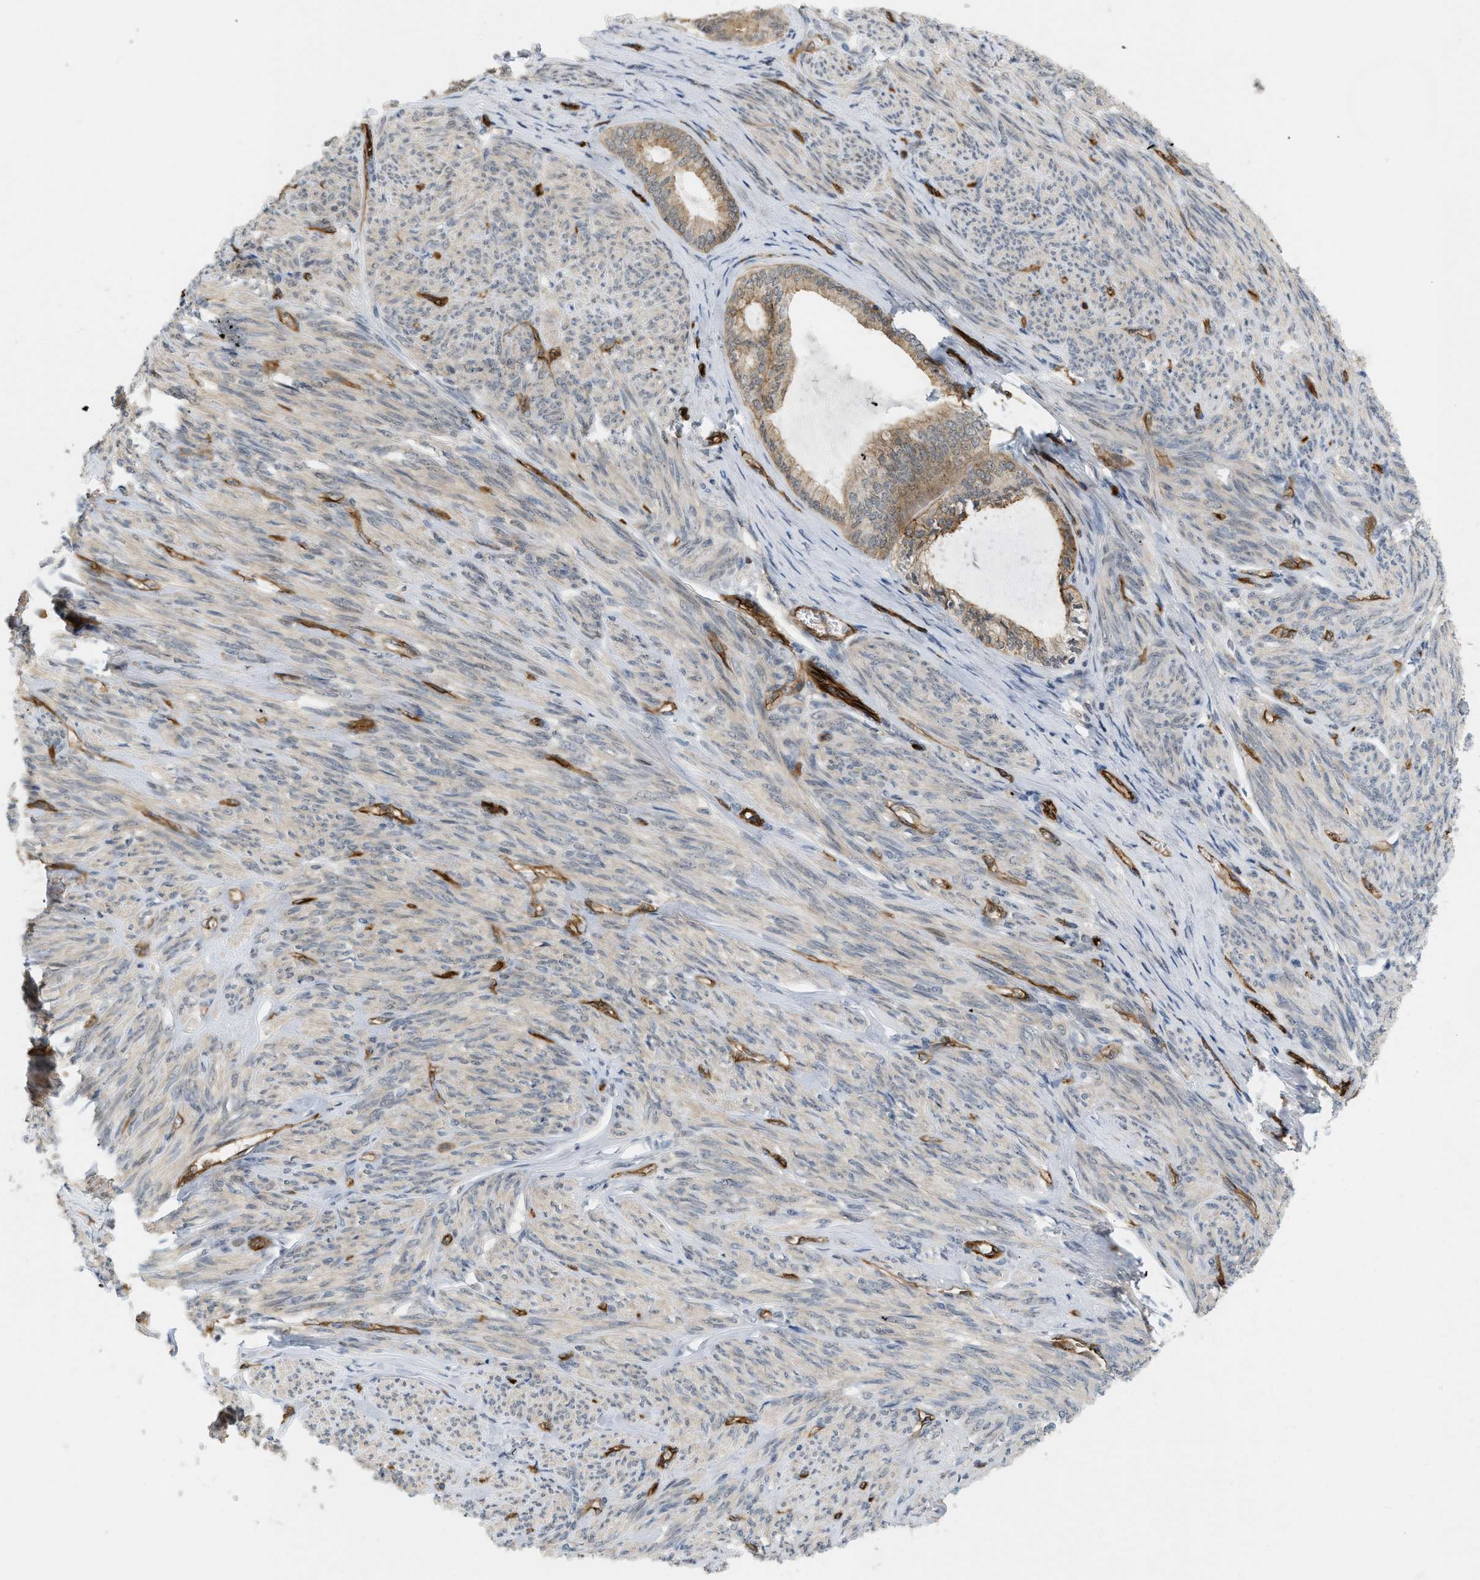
{"staining": {"intensity": "moderate", "quantity": "25%-75%", "location": "cytoplasmic/membranous"}, "tissue": "endometrial cancer", "cell_type": "Tumor cells", "image_type": "cancer", "snomed": [{"axis": "morphology", "description": "Adenocarcinoma, NOS"}, {"axis": "topography", "description": "Endometrium"}], "caption": "Immunohistochemistry micrograph of endometrial cancer stained for a protein (brown), which demonstrates medium levels of moderate cytoplasmic/membranous expression in about 25%-75% of tumor cells.", "gene": "PALMD", "patient": {"sex": "female", "age": 86}}